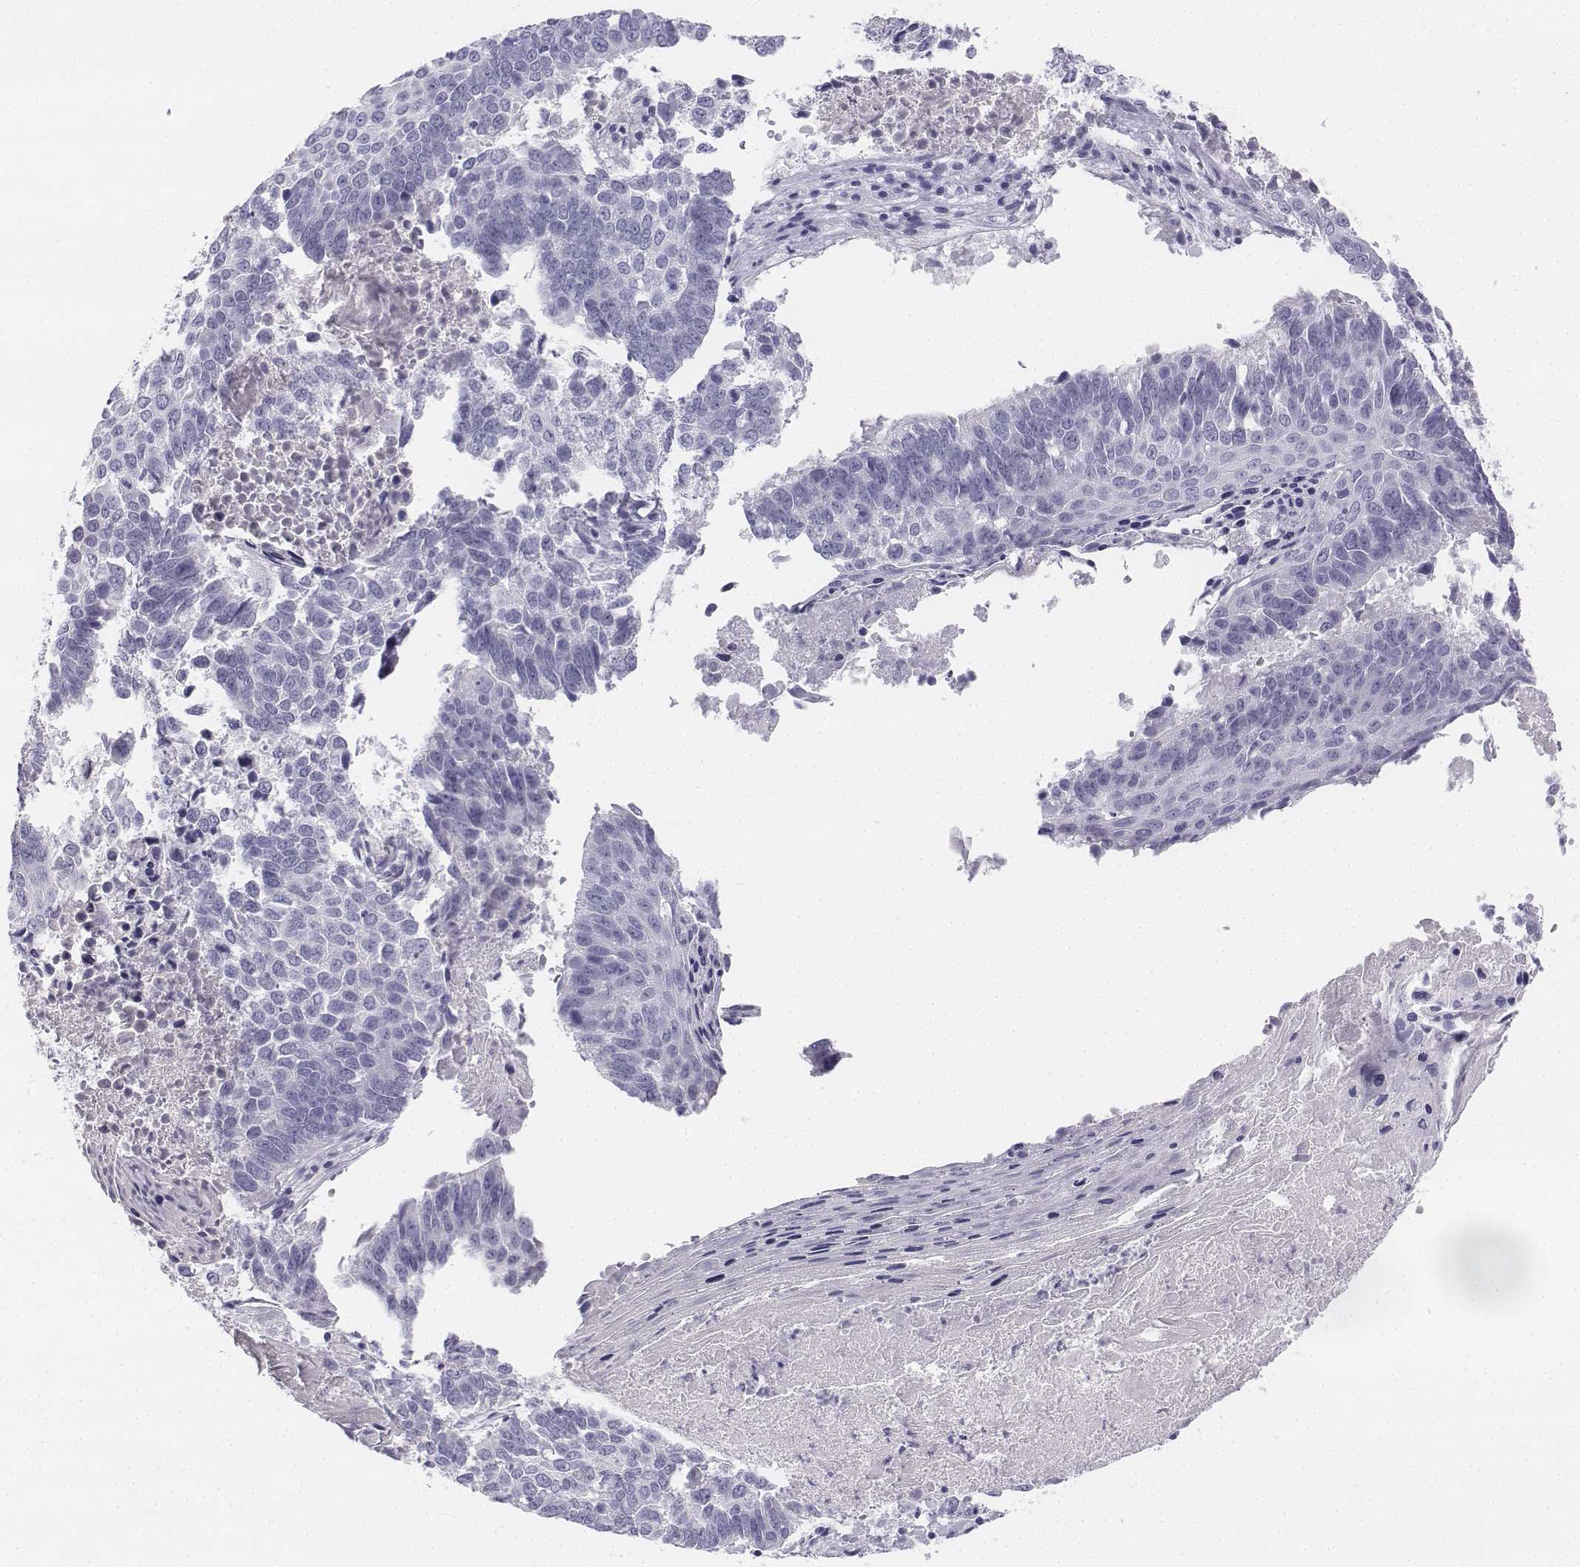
{"staining": {"intensity": "negative", "quantity": "none", "location": "none"}, "tissue": "lung cancer", "cell_type": "Tumor cells", "image_type": "cancer", "snomed": [{"axis": "morphology", "description": "Squamous cell carcinoma, NOS"}, {"axis": "topography", "description": "Lung"}], "caption": "IHC of lung cancer exhibits no positivity in tumor cells.", "gene": "UCN2", "patient": {"sex": "male", "age": 73}}